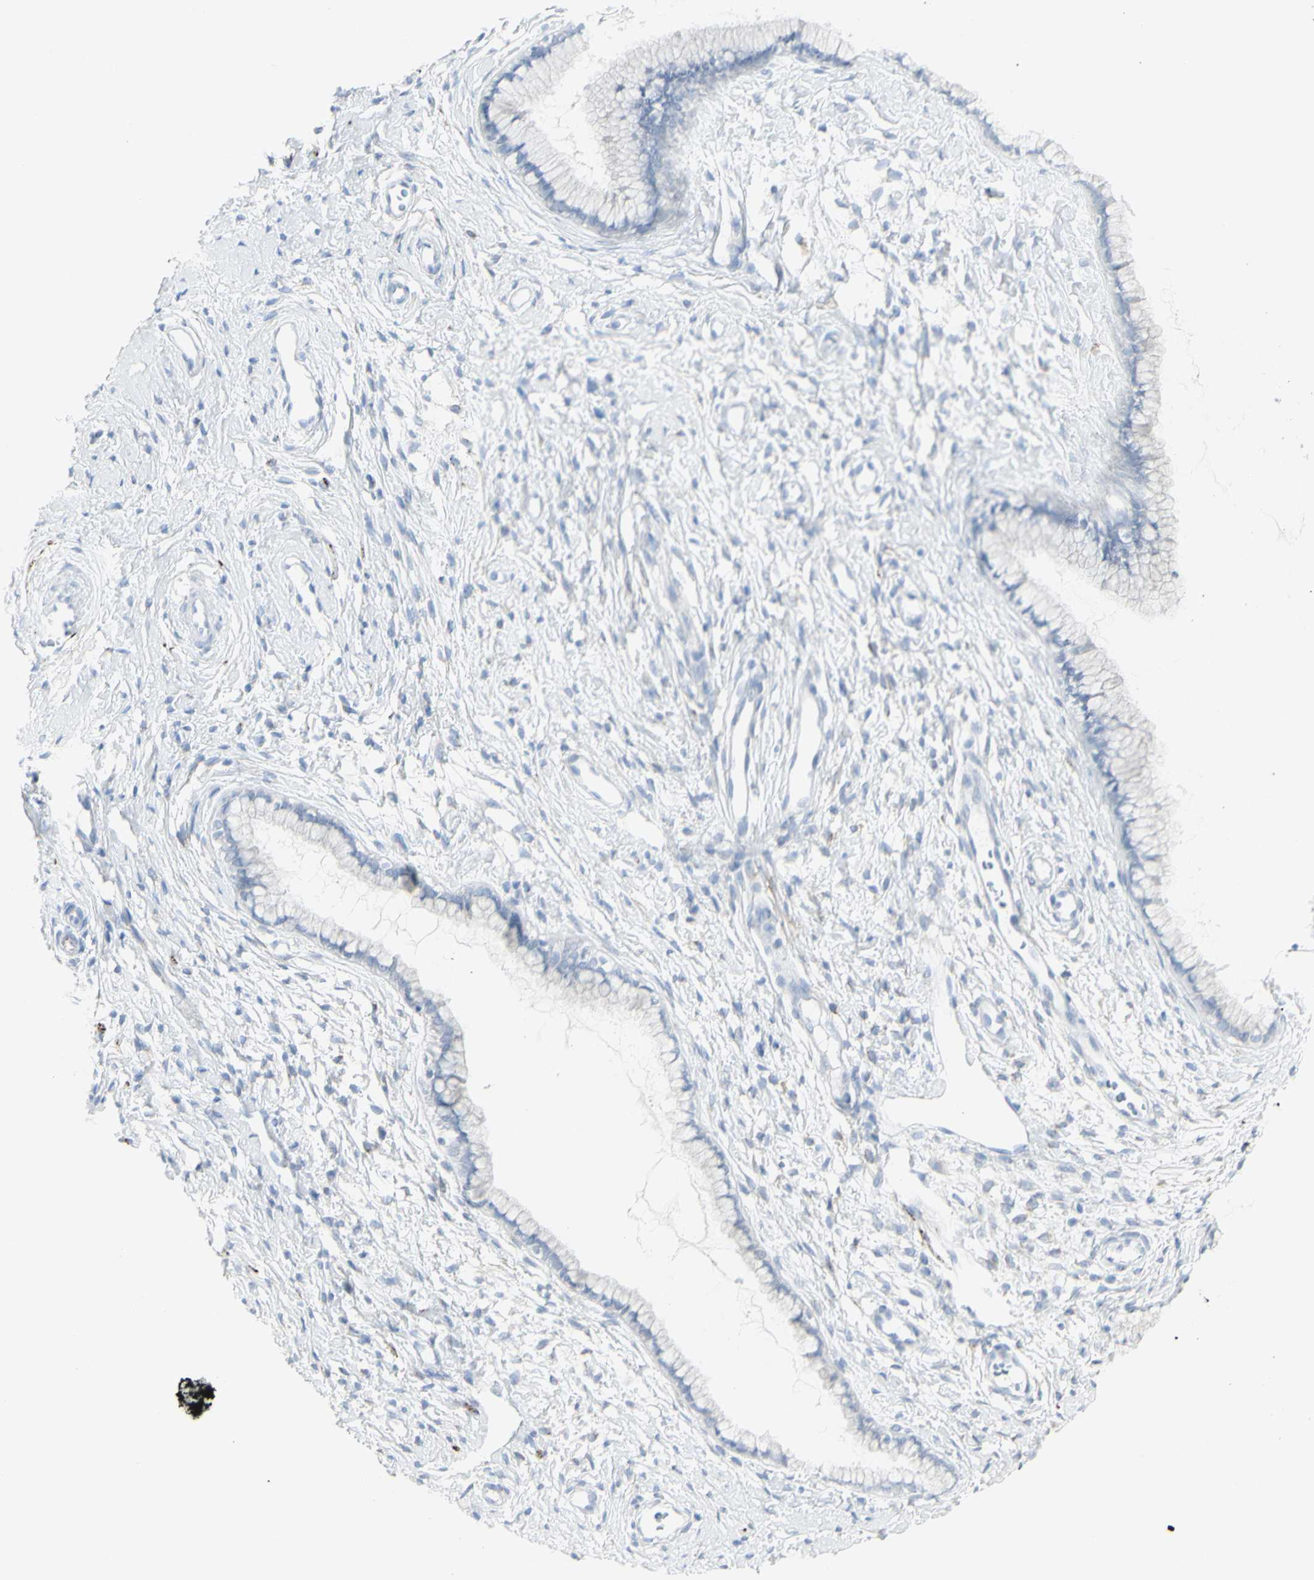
{"staining": {"intensity": "negative", "quantity": "none", "location": "none"}, "tissue": "cervix", "cell_type": "Glandular cells", "image_type": "normal", "snomed": [{"axis": "morphology", "description": "Normal tissue, NOS"}, {"axis": "topography", "description": "Cervix"}], "caption": "Immunohistochemical staining of unremarkable human cervix reveals no significant expression in glandular cells.", "gene": "ENSG00000198211", "patient": {"sex": "female", "age": 65}}